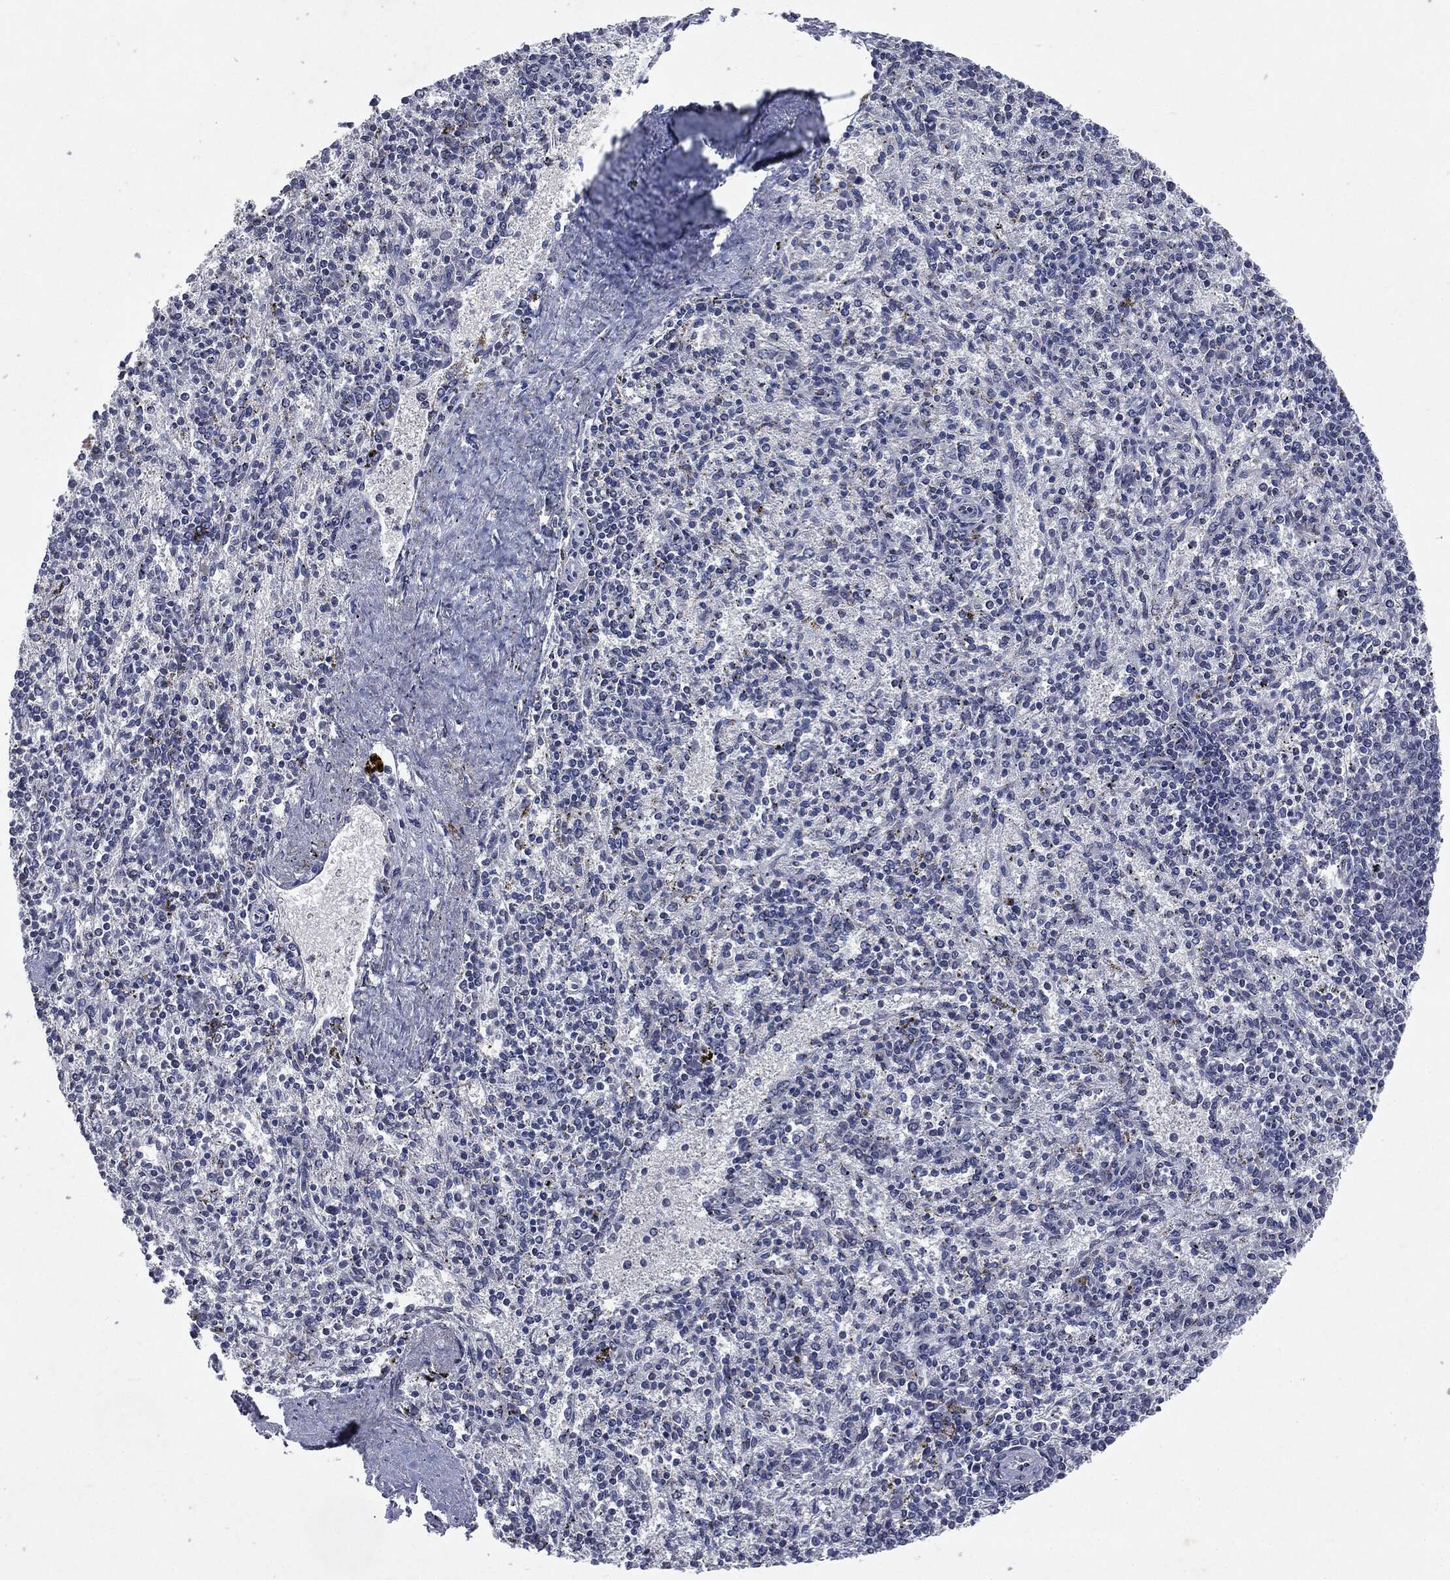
{"staining": {"intensity": "negative", "quantity": "none", "location": "none"}, "tissue": "spleen", "cell_type": "Cells in red pulp", "image_type": "normal", "snomed": [{"axis": "morphology", "description": "Normal tissue, NOS"}, {"axis": "topography", "description": "Spleen"}], "caption": "Immunohistochemistry photomicrograph of normal human spleen stained for a protein (brown), which demonstrates no staining in cells in red pulp.", "gene": "CASD1", "patient": {"sex": "female", "age": 37}}